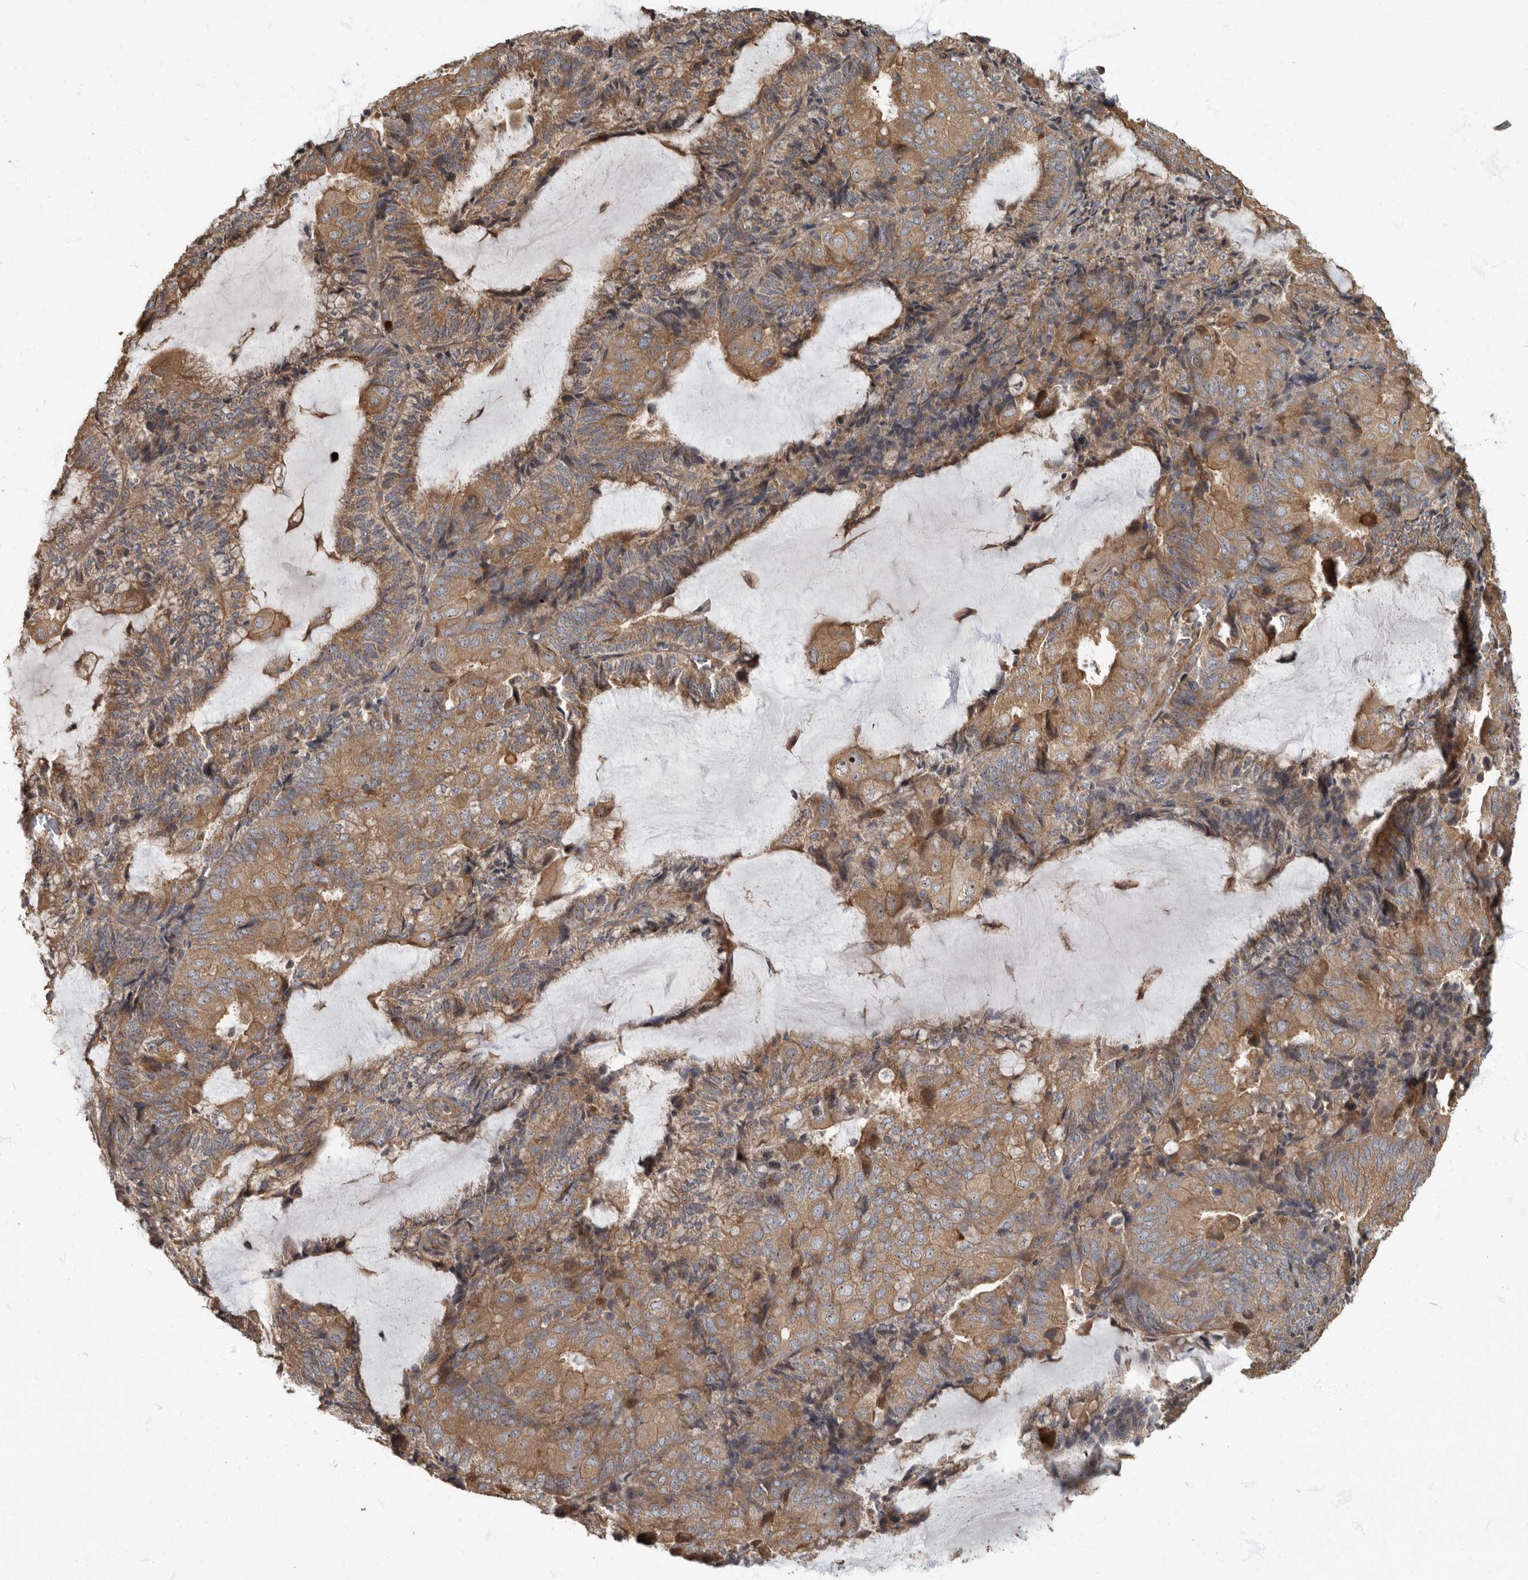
{"staining": {"intensity": "moderate", "quantity": ">75%", "location": "cytoplasmic/membranous"}, "tissue": "endometrial cancer", "cell_type": "Tumor cells", "image_type": "cancer", "snomed": [{"axis": "morphology", "description": "Adenocarcinoma, NOS"}, {"axis": "topography", "description": "Endometrium"}], "caption": "Adenocarcinoma (endometrial) stained with a protein marker exhibits moderate staining in tumor cells.", "gene": "DAAM1", "patient": {"sex": "female", "age": 81}}